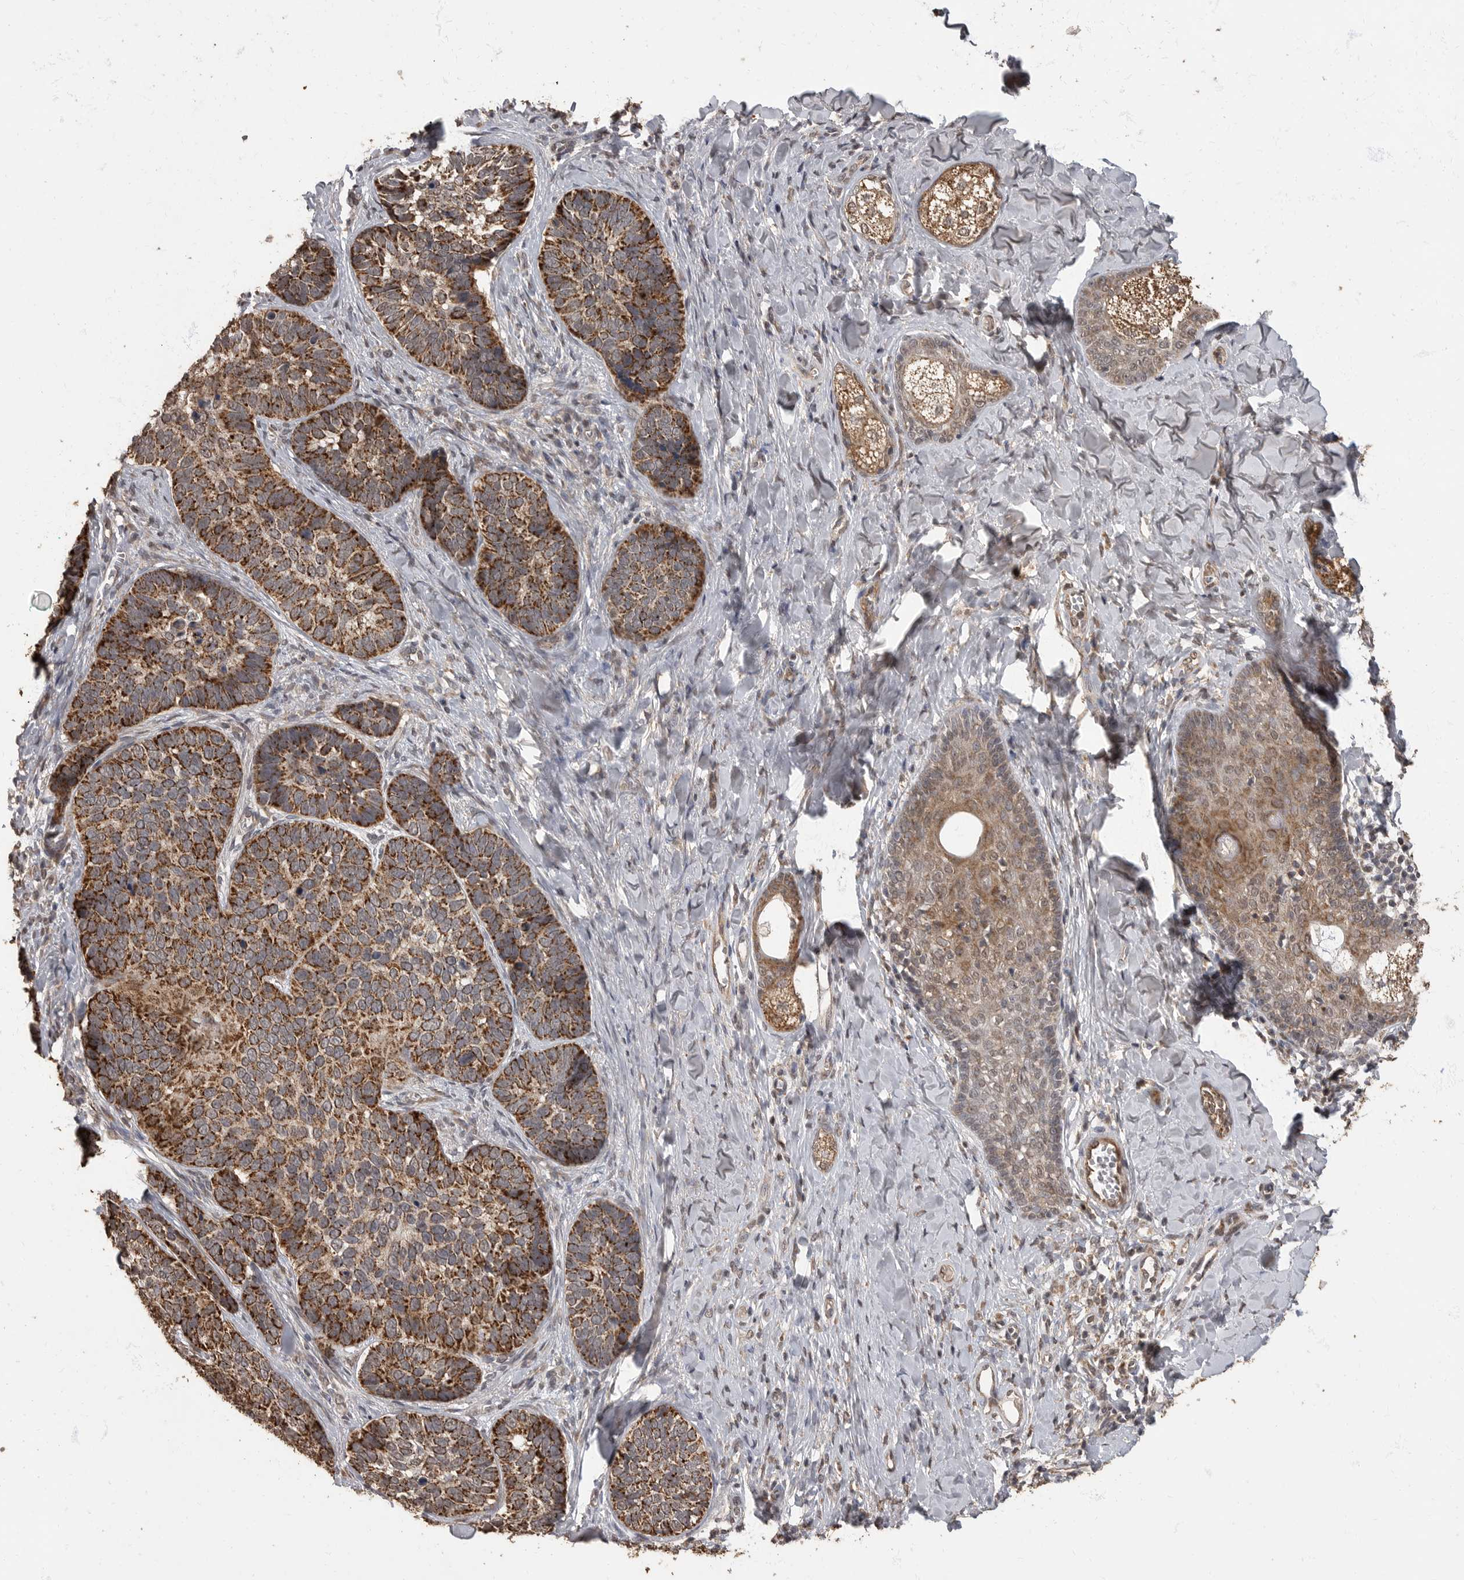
{"staining": {"intensity": "strong", "quantity": ">75%", "location": "cytoplasmic/membranous"}, "tissue": "skin cancer", "cell_type": "Tumor cells", "image_type": "cancer", "snomed": [{"axis": "morphology", "description": "Basal cell carcinoma"}, {"axis": "topography", "description": "Skin"}], "caption": "DAB immunohistochemical staining of skin cancer exhibits strong cytoplasmic/membranous protein staining in approximately >75% of tumor cells. The staining is performed using DAB brown chromogen to label protein expression. The nuclei are counter-stained blue using hematoxylin.", "gene": "MAFG", "patient": {"sex": "male", "age": 62}}